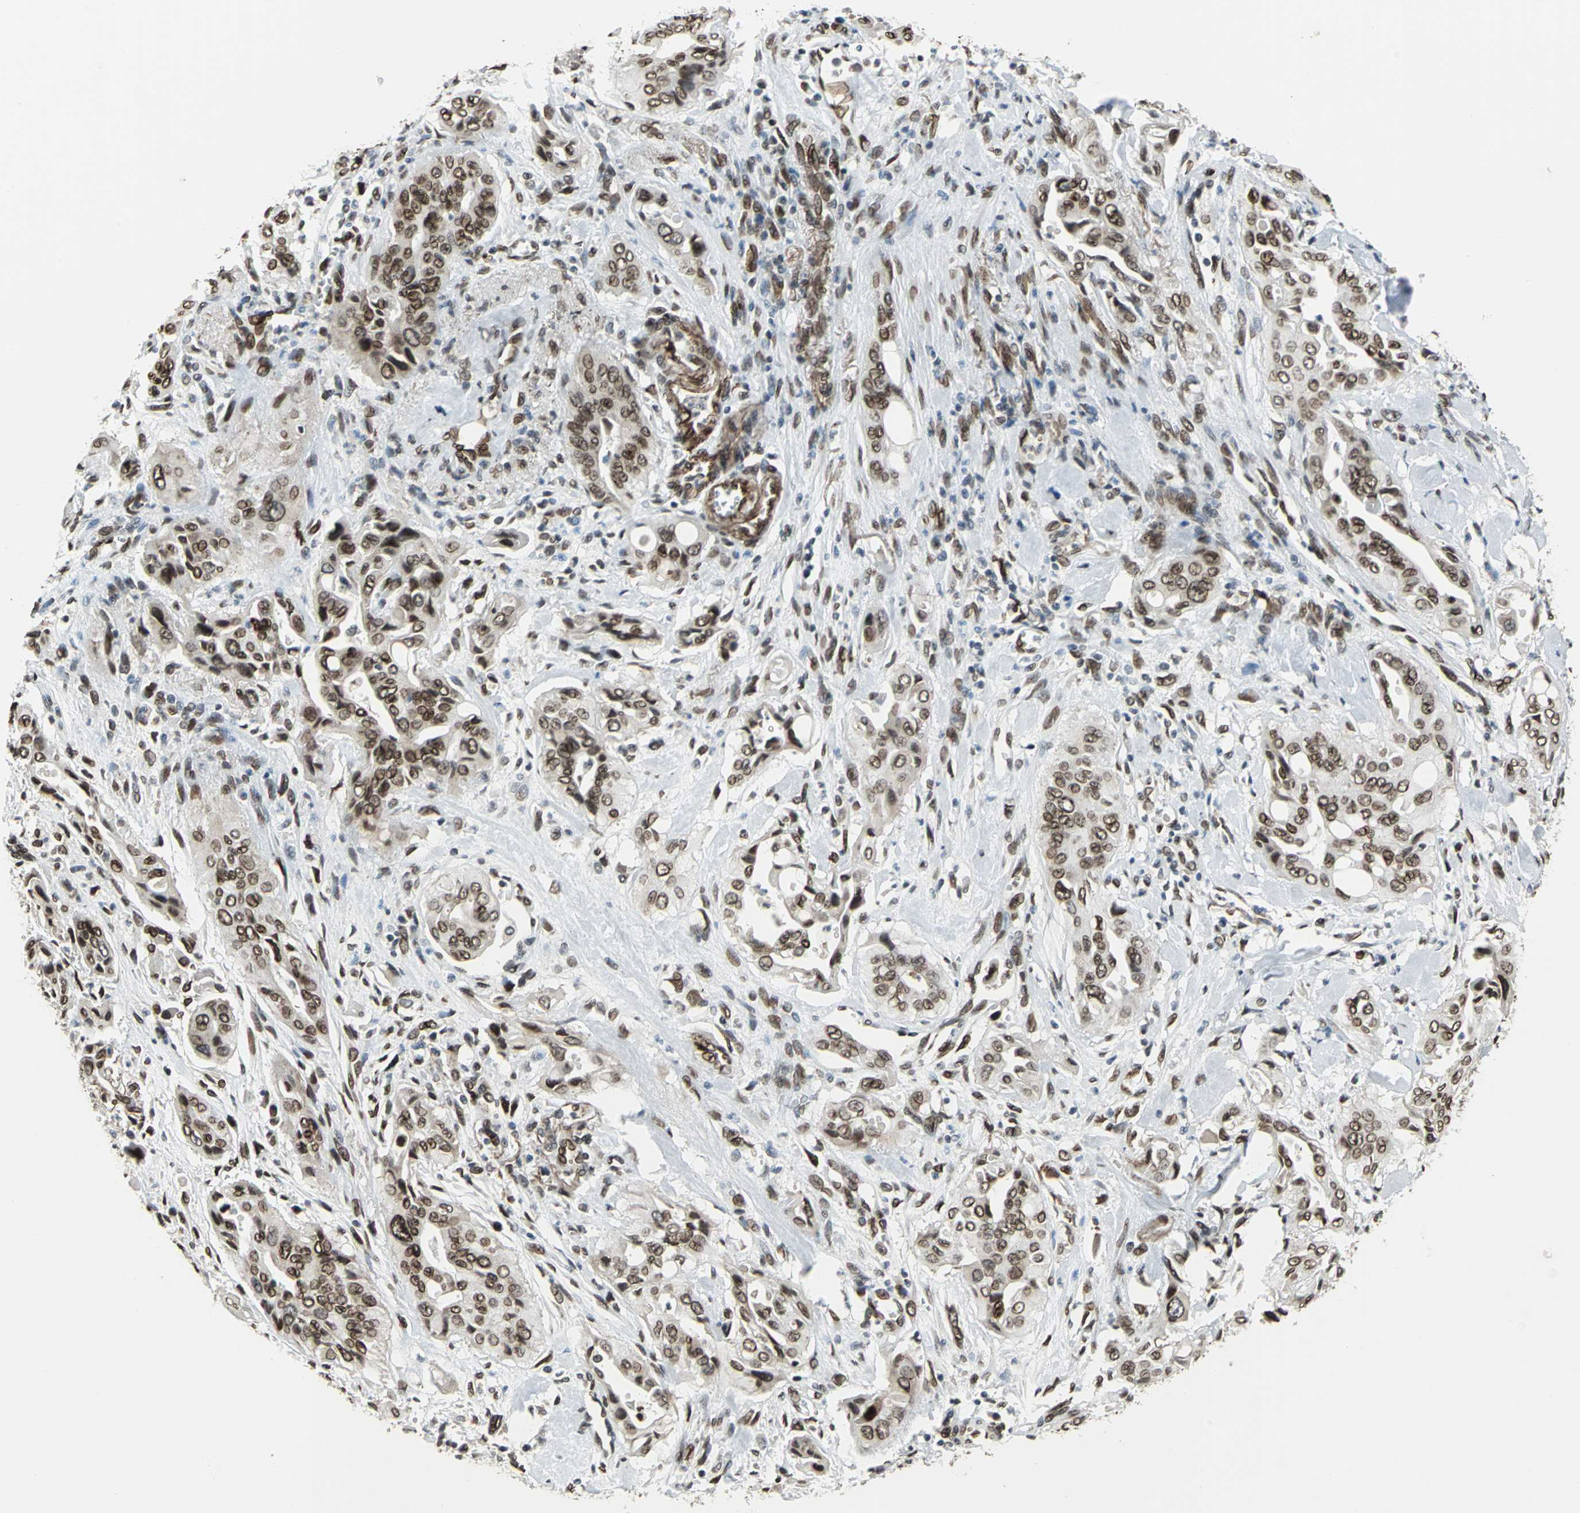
{"staining": {"intensity": "strong", "quantity": ">75%", "location": "cytoplasmic/membranous,nuclear"}, "tissue": "pancreatic cancer", "cell_type": "Tumor cells", "image_type": "cancer", "snomed": [{"axis": "morphology", "description": "Adenocarcinoma, NOS"}, {"axis": "topography", "description": "Pancreas"}], "caption": "Immunohistochemistry (DAB (3,3'-diaminobenzidine)) staining of adenocarcinoma (pancreatic) displays strong cytoplasmic/membranous and nuclear protein expression in about >75% of tumor cells.", "gene": "ISY1", "patient": {"sex": "male", "age": 77}}